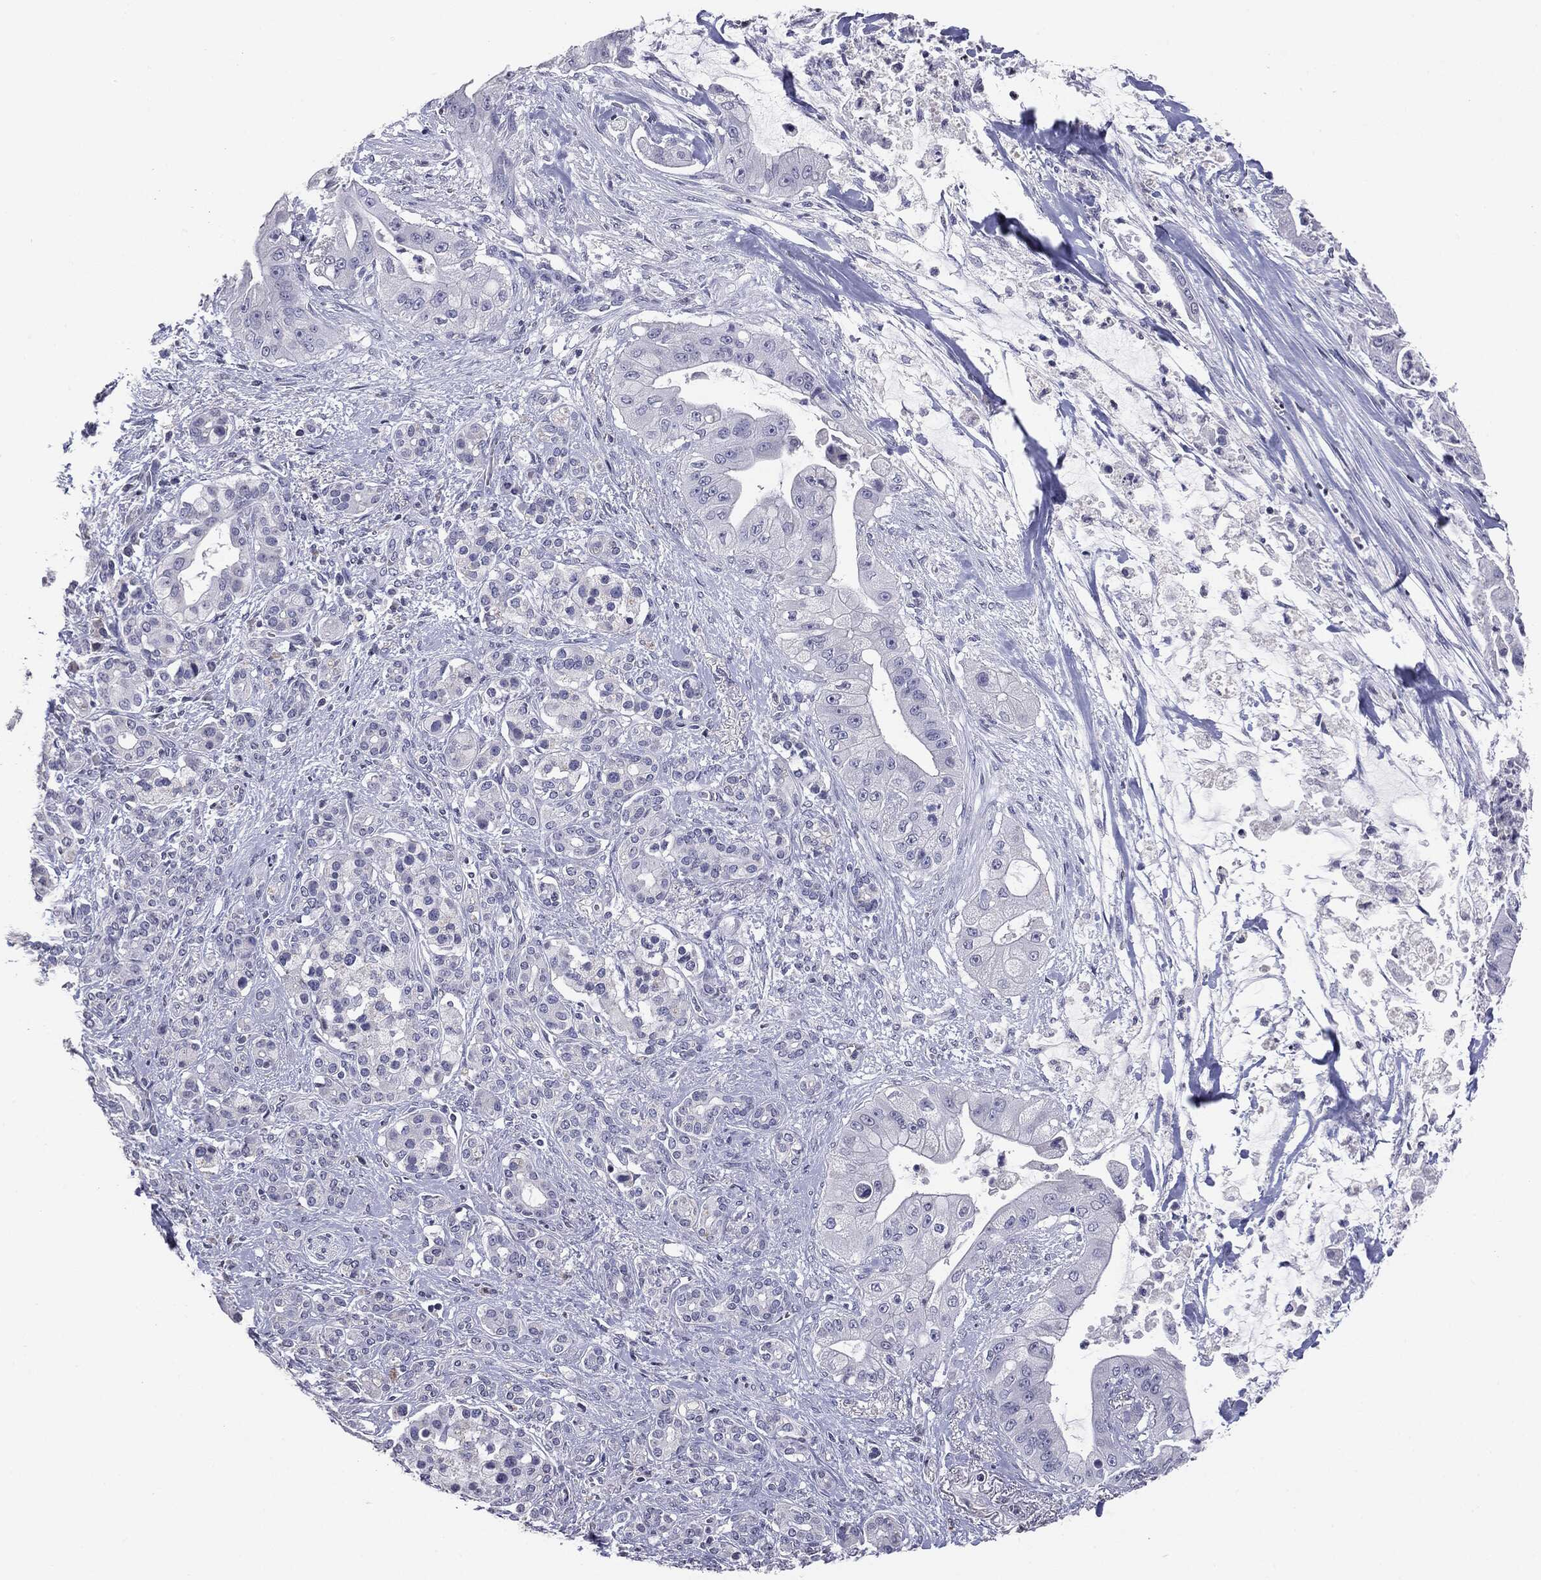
{"staining": {"intensity": "negative", "quantity": "none", "location": "none"}, "tissue": "pancreatic cancer", "cell_type": "Tumor cells", "image_type": "cancer", "snomed": [{"axis": "morphology", "description": "Normal tissue, NOS"}, {"axis": "morphology", "description": "Inflammation, NOS"}, {"axis": "morphology", "description": "Adenocarcinoma, NOS"}, {"axis": "topography", "description": "Pancreas"}], "caption": "An image of human pancreatic cancer is negative for staining in tumor cells.", "gene": "SERPINB4", "patient": {"sex": "male", "age": 57}}